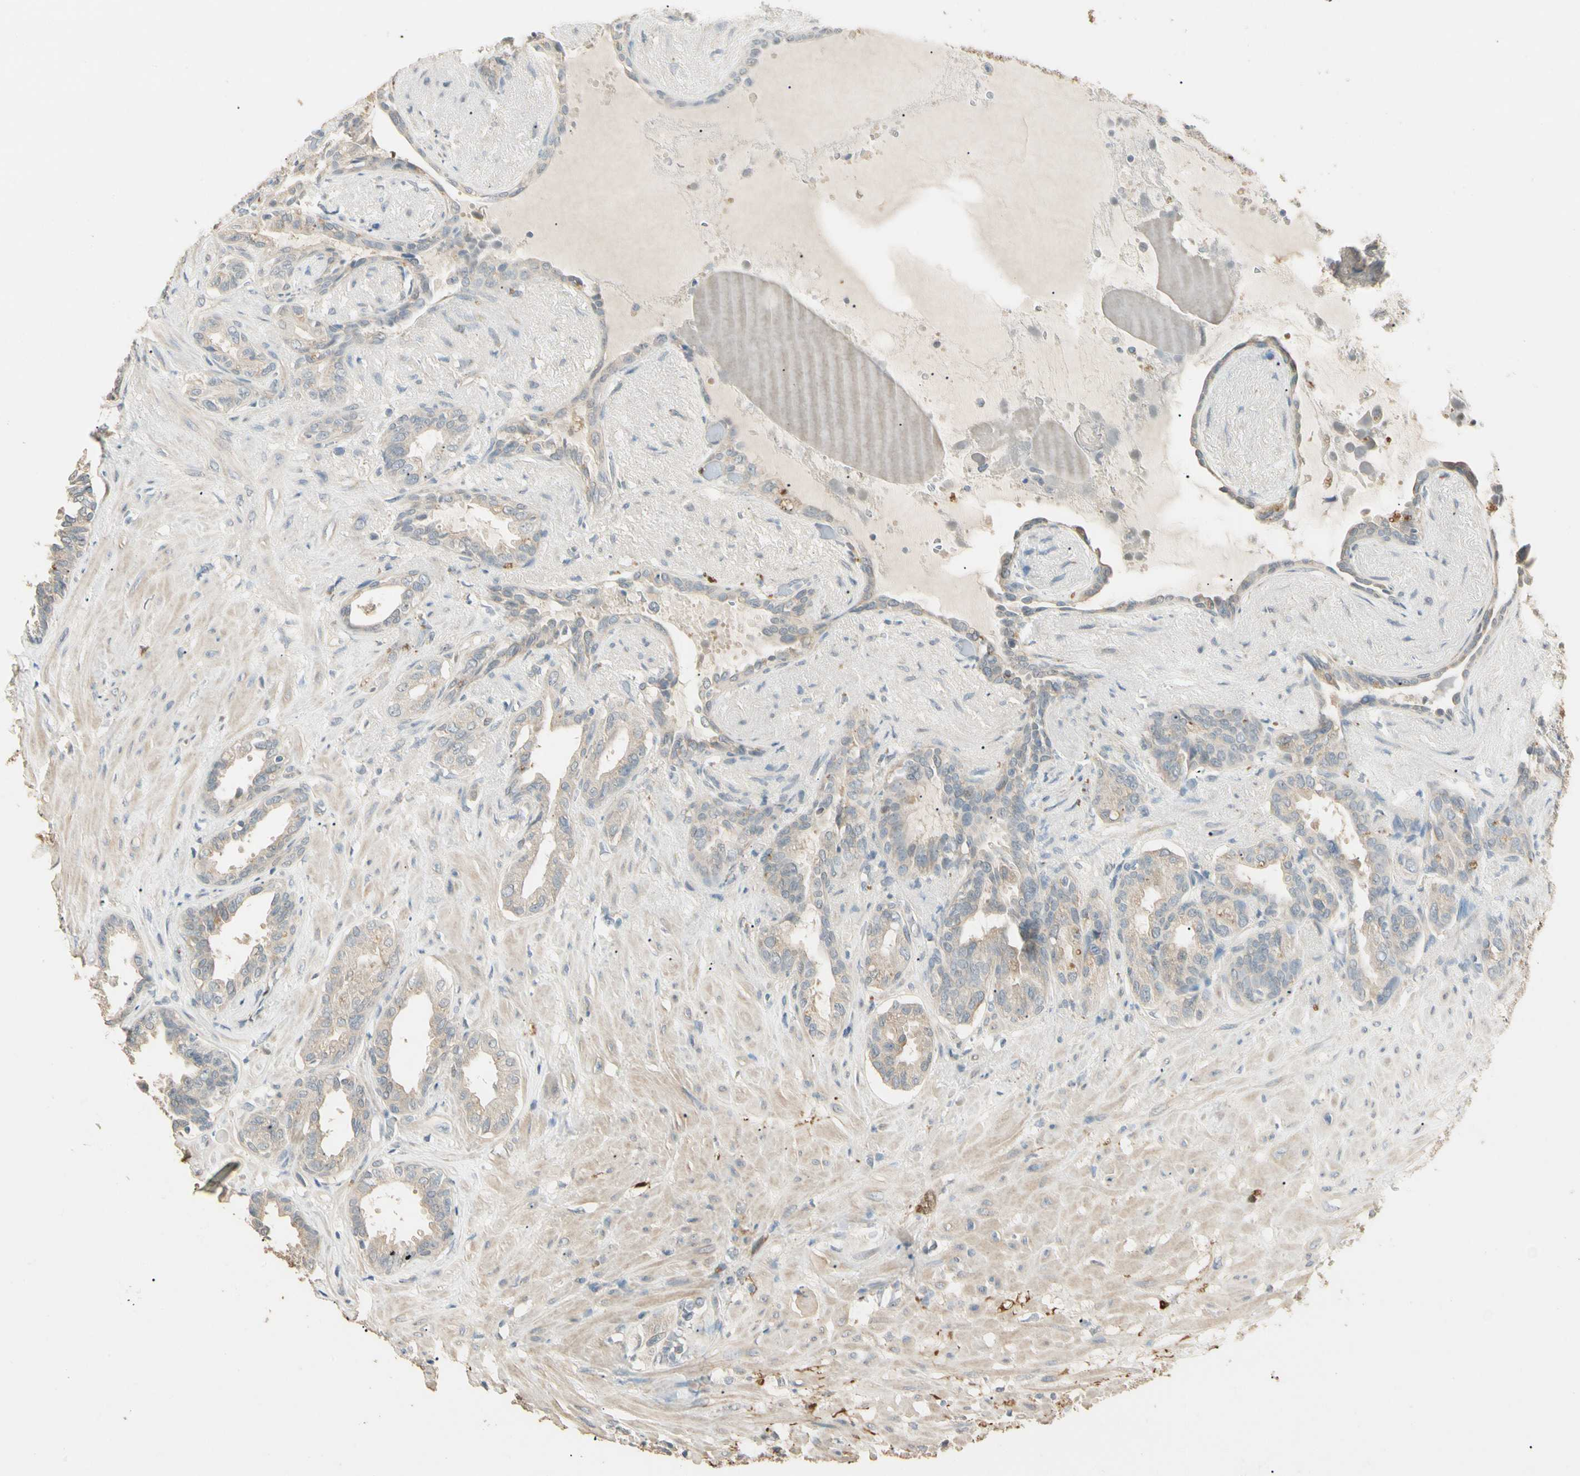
{"staining": {"intensity": "weak", "quantity": "<25%", "location": "cytoplasmic/membranous"}, "tissue": "seminal vesicle", "cell_type": "Glandular cells", "image_type": "normal", "snomed": [{"axis": "morphology", "description": "Normal tissue, NOS"}, {"axis": "topography", "description": "Seminal veicle"}], "caption": "DAB (3,3'-diaminobenzidine) immunohistochemical staining of unremarkable human seminal vesicle exhibits no significant staining in glandular cells.", "gene": "GNE", "patient": {"sex": "male", "age": 61}}